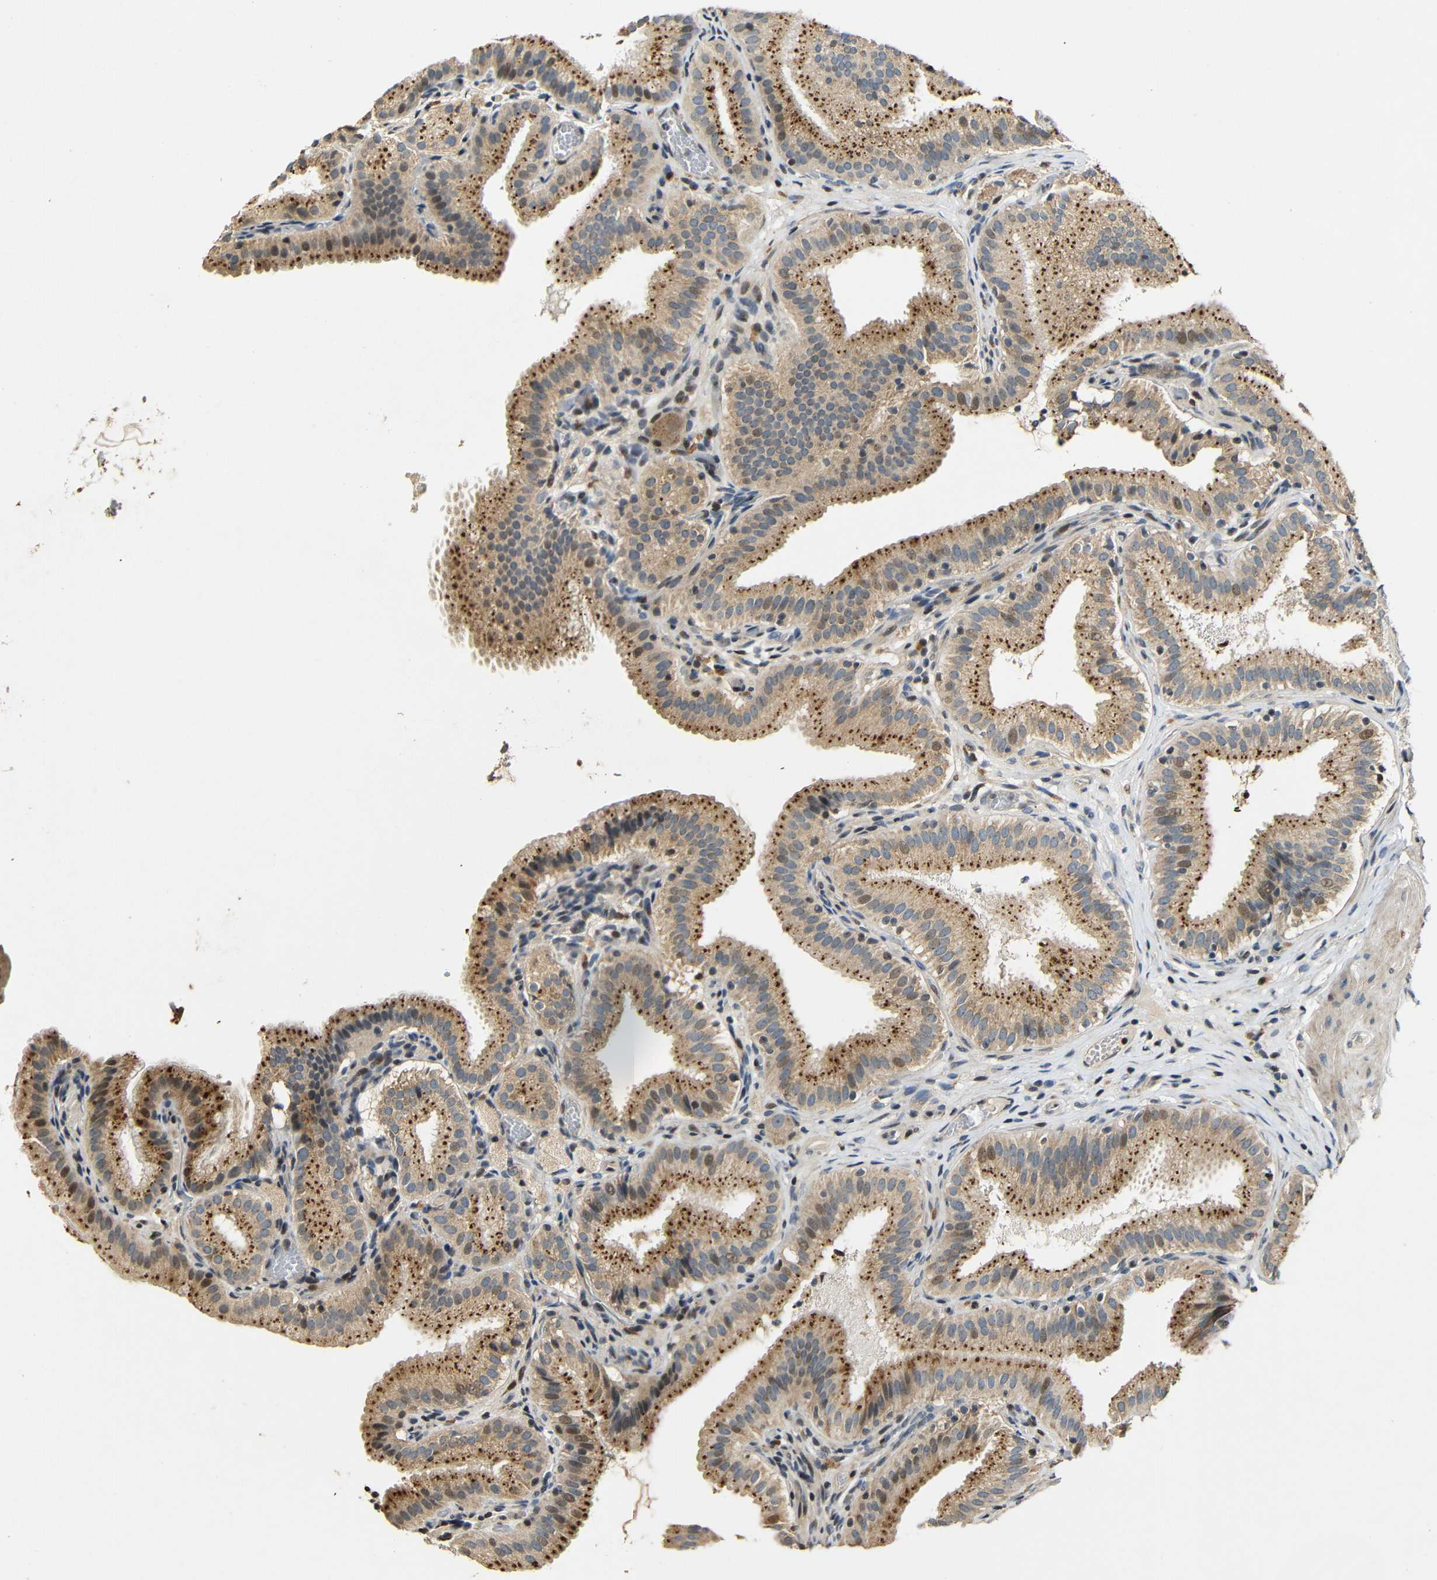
{"staining": {"intensity": "moderate", "quantity": ">75%", "location": "cytoplasmic/membranous"}, "tissue": "gallbladder", "cell_type": "Glandular cells", "image_type": "normal", "snomed": [{"axis": "morphology", "description": "Normal tissue, NOS"}, {"axis": "topography", "description": "Gallbladder"}], "caption": "A histopathology image of human gallbladder stained for a protein shows moderate cytoplasmic/membranous brown staining in glandular cells. Immunohistochemistry stains the protein of interest in brown and the nuclei are stained blue.", "gene": "KAZALD1", "patient": {"sex": "male", "age": 54}}